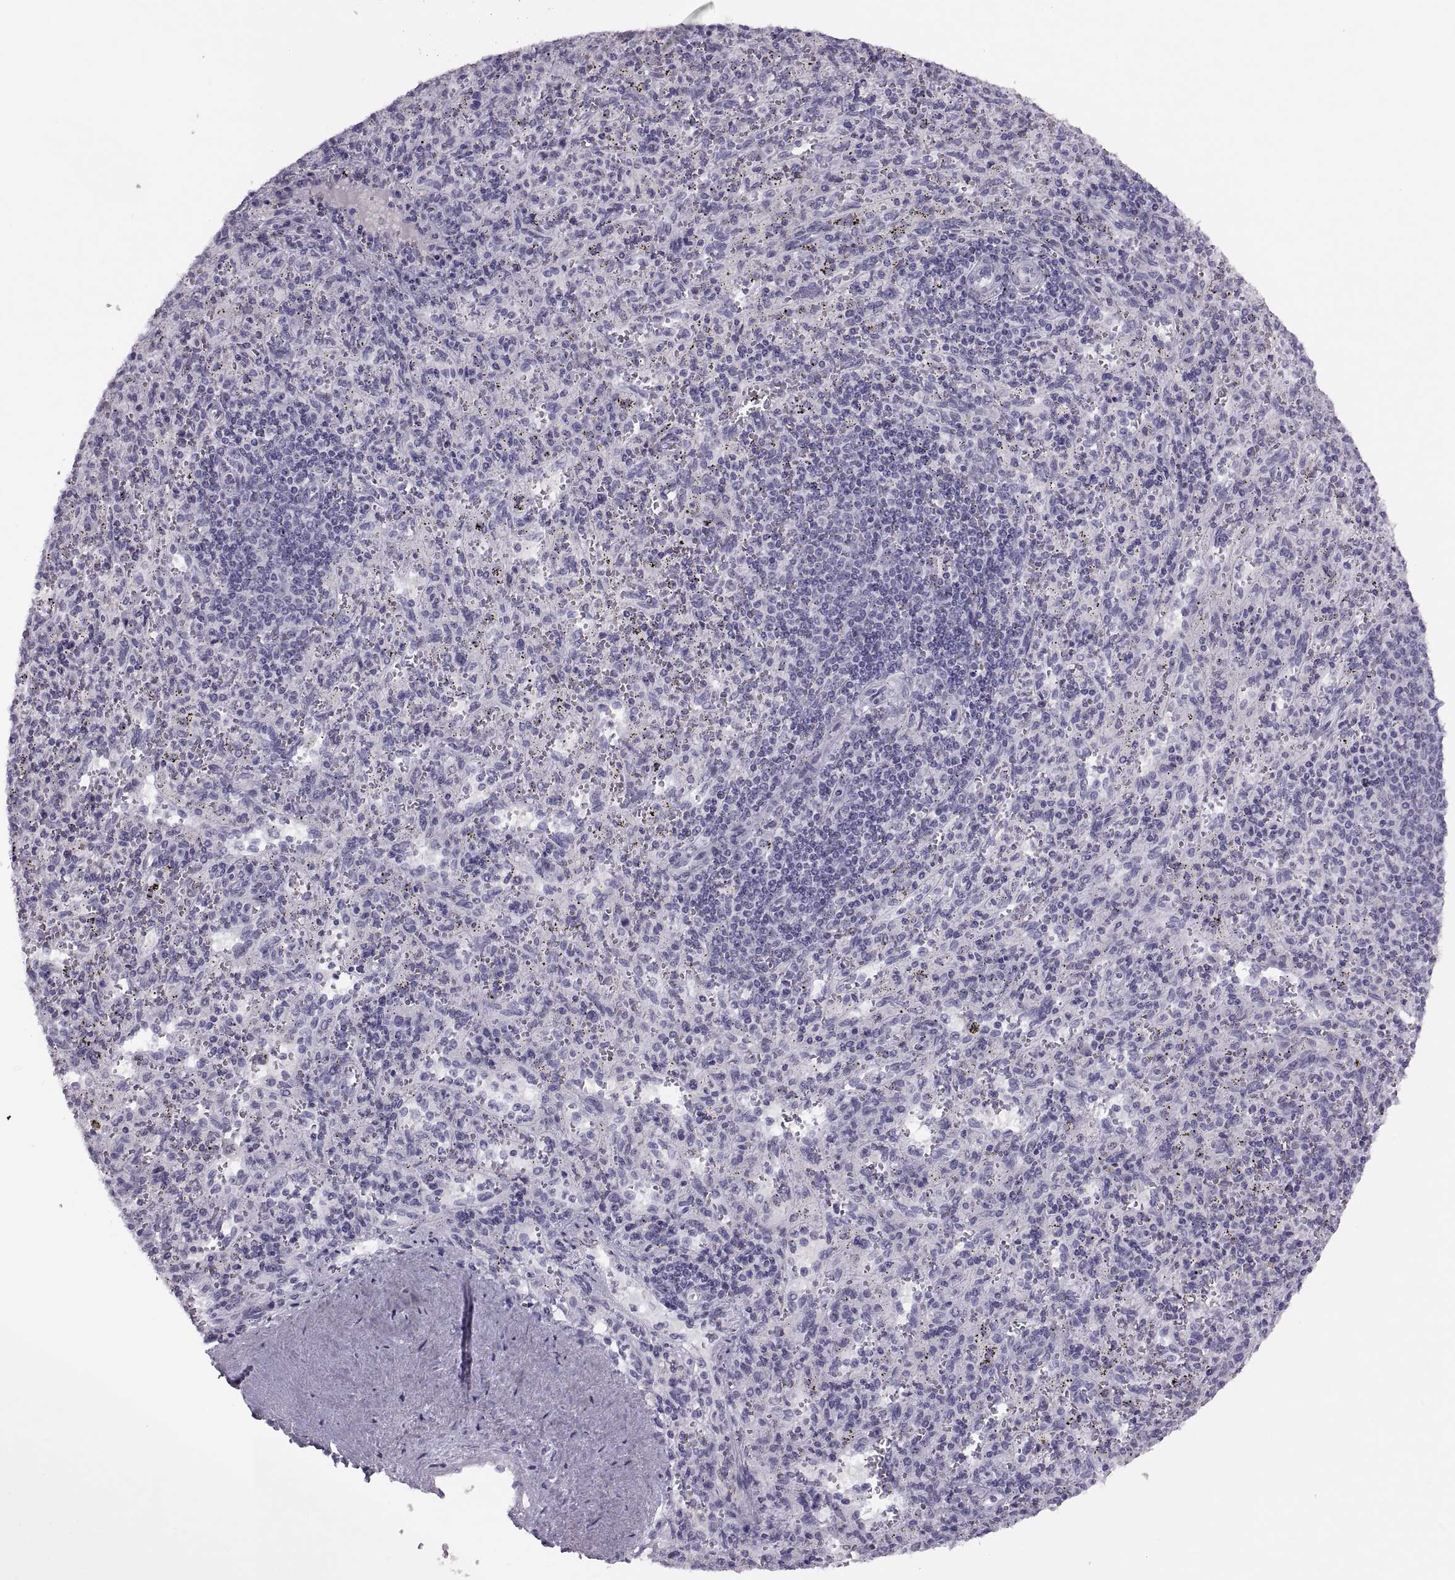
{"staining": {"intensity": "negative", "quantity": "none", "location": "none"}, "tissue": "spleen", "cell_type": "Cells in red pulp", "image_type": "normal", "snomed": [{"axis": "morphology", "description": "Normal tissue, NOS"}, {"axis": "topography", "description": "Spleen"}], "caption": "Immunohistochemistry (IHC) image of normal human spleen stained for a protein (brown), which demonstrates no expression in cells in red pulp.", "gene": "FAM24A", "patient": {"sex": "male", "age": 57}}